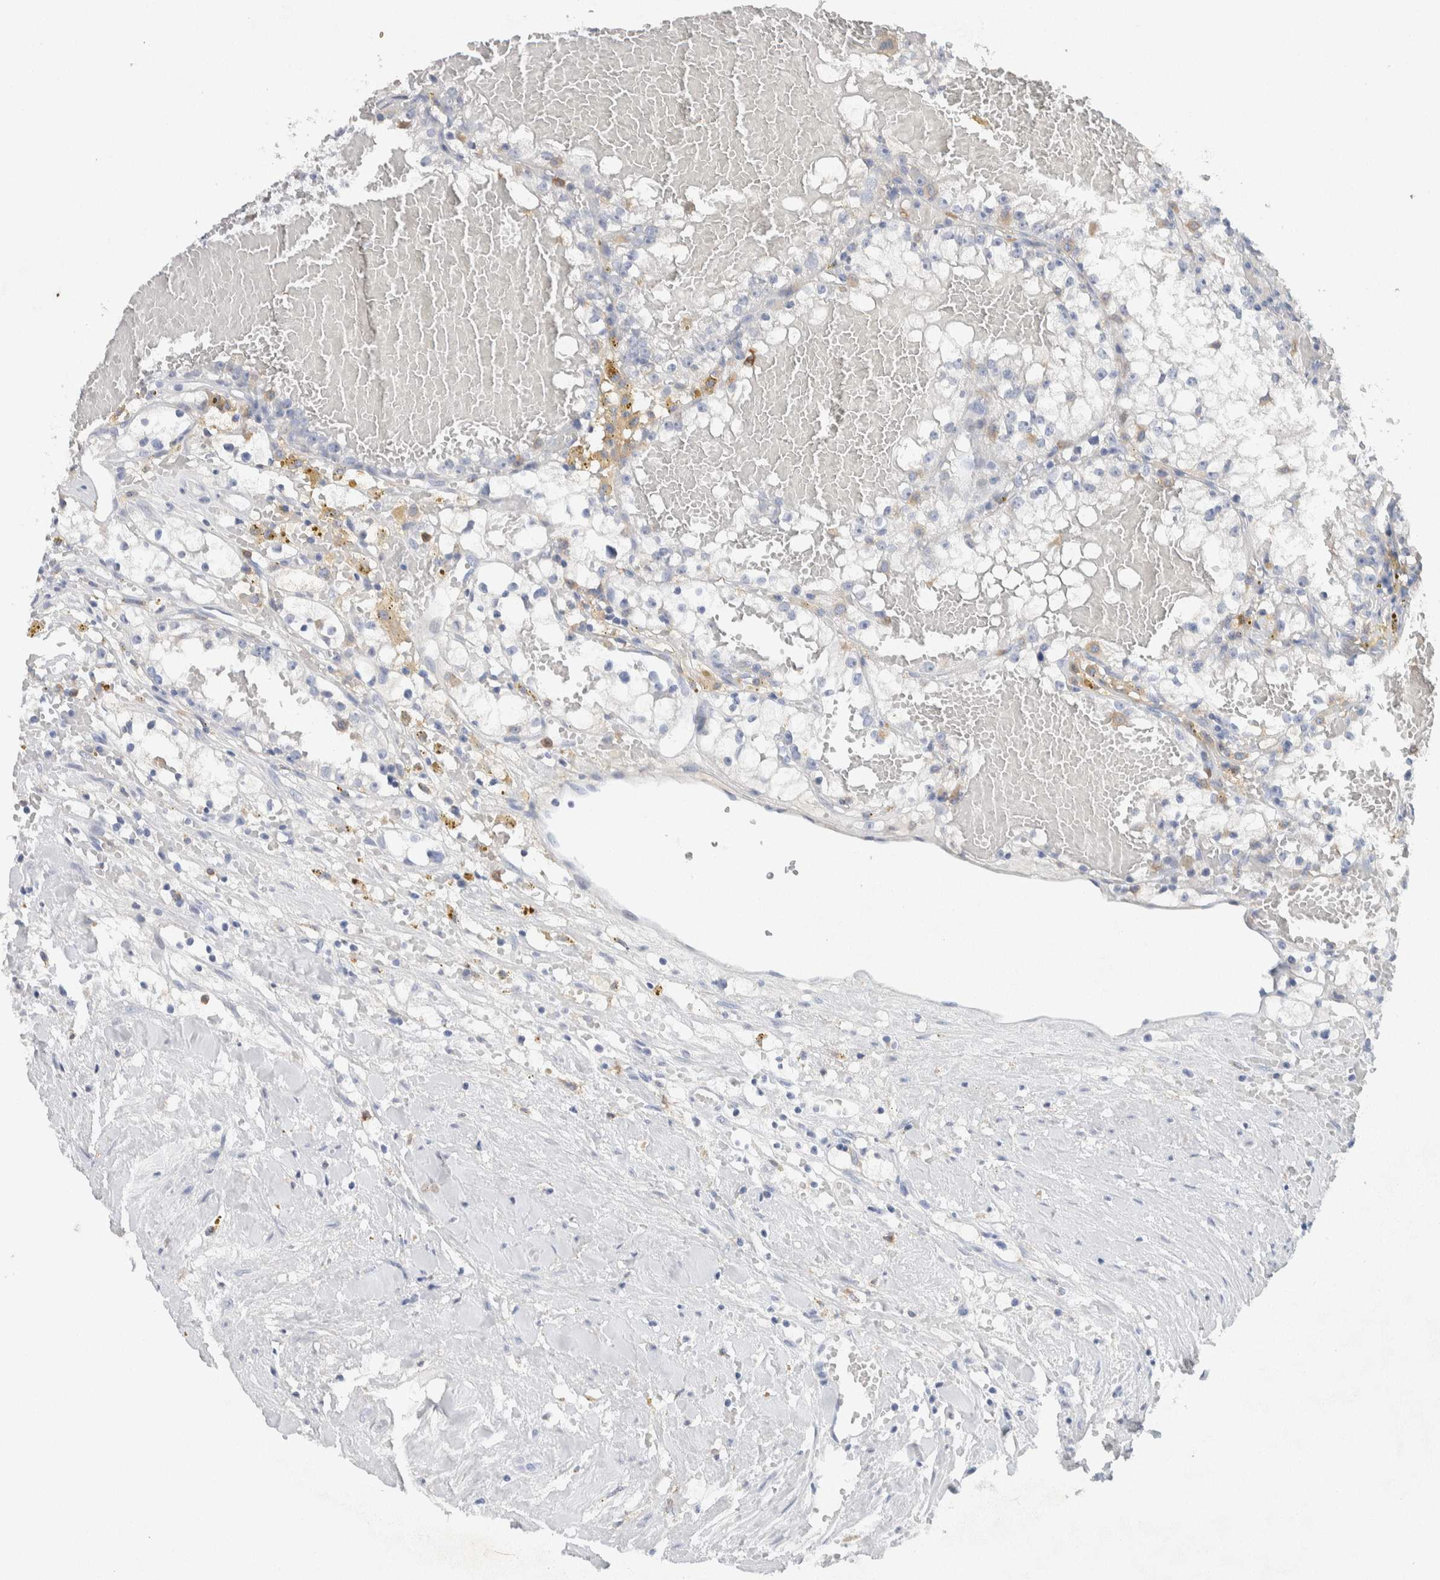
{"staining": {"intensity": "negative", "quantity": "none", "location": "none"}, "tissue": "renal cancer", "cell_type": "Tumor cells", "image_type": "cancer", "snomed": [{"axis": "morphology", "description": "Adenocarcinoma, NOS"}, {"axis": "topography", "description": "Kidney"}], "caption": "A histopathology image of human renal cancer (adenocarcinoma) is negative for staining in tumor cells.", "gene": "NCF2", "patient": {"sex": "male", "age": 56}}